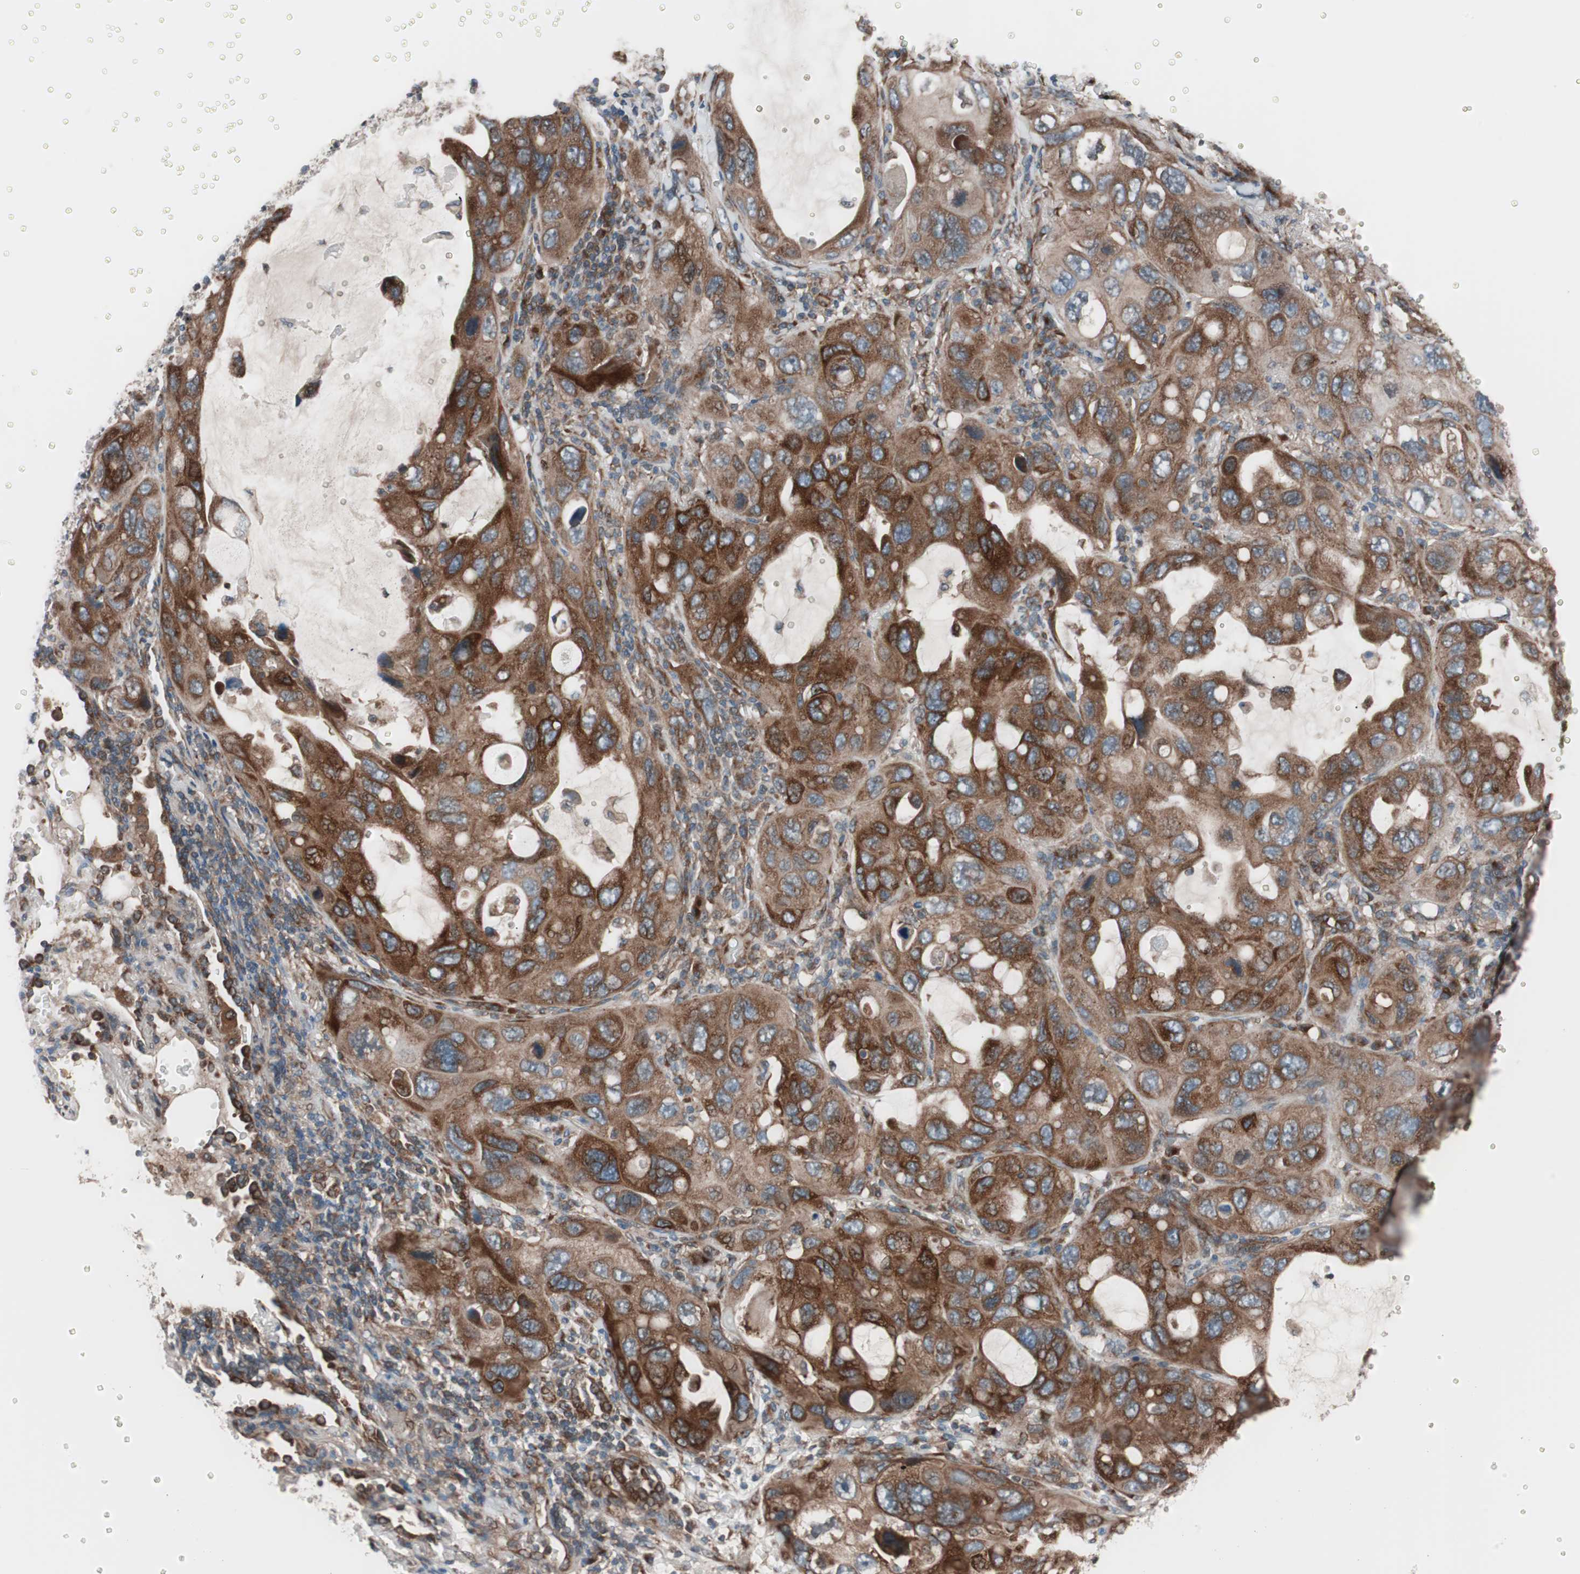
{"staining": {"intensity": "moderate", "quantity": ">75%", "location": "cytoplasmic/membranous"}, "tissue": "lung cancer", "cell_type": "Tumor cells", "image_type": "cancer", "snomed": [{"axis": "morphology", "description": "Squamous cell carcinoma, NOS"}, {"axis": "topography", "description": "Lung"}], "caption": "Human lung squamous cell carcinoma stained with a protein marker shows moderate staining in tumor cells.", "gene": "SEC31A", "patient": {"sex": "female", "age": 73}}